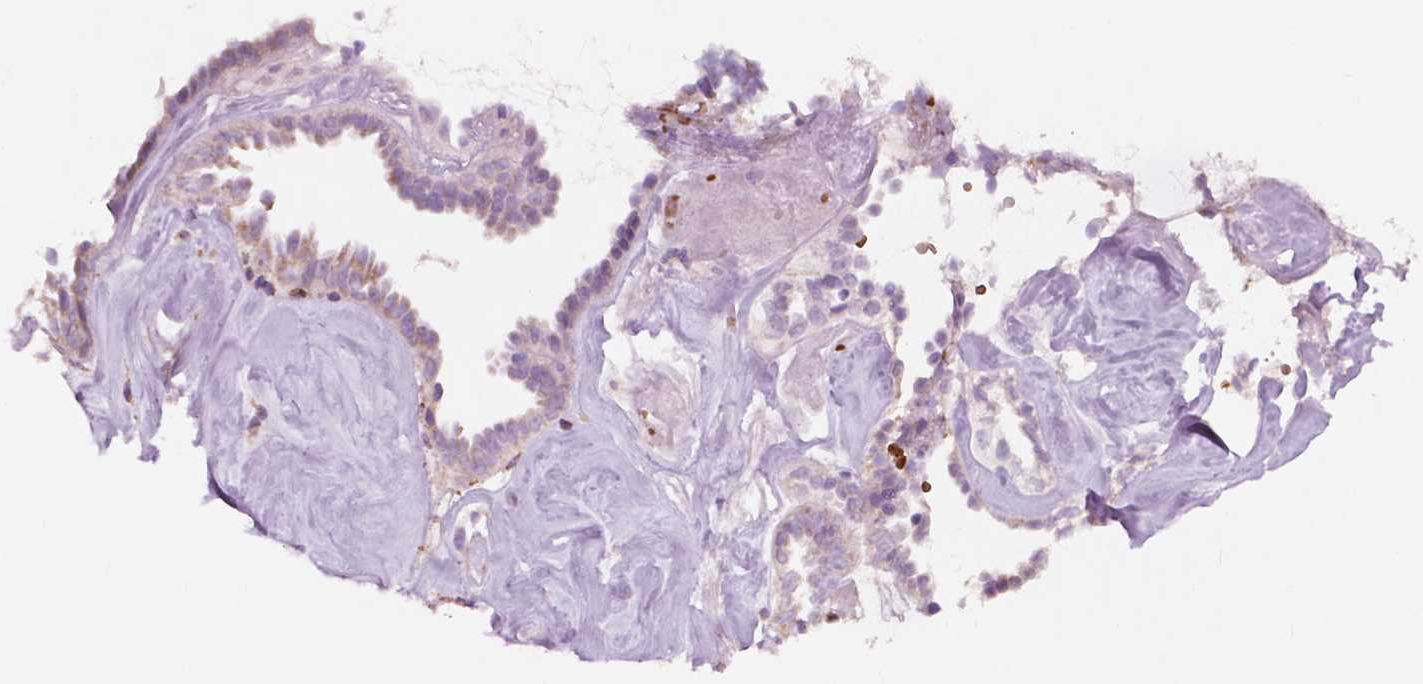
{"staining": {"intensity": "weak", "quantity": "<25%", "location": "cytoplasmic/membranous"}, "tissue": "ovarian cancer", "cell_type": "Tumor cells", "image_type": "cancer", "snomed": [{"axis": "morphology", "description": "Cystadenocarcinoma, serous, NOS"}, {"axis": "topography", "description": "Ovary"}], "caption": "Ovarian cancer (serous cystadenocarcinoma) was stained to show a protein in brown. There is no significant positivity in tumor cells.", "gene": "NDUFS1", "patient": {"sex": "female", "age": 71}}